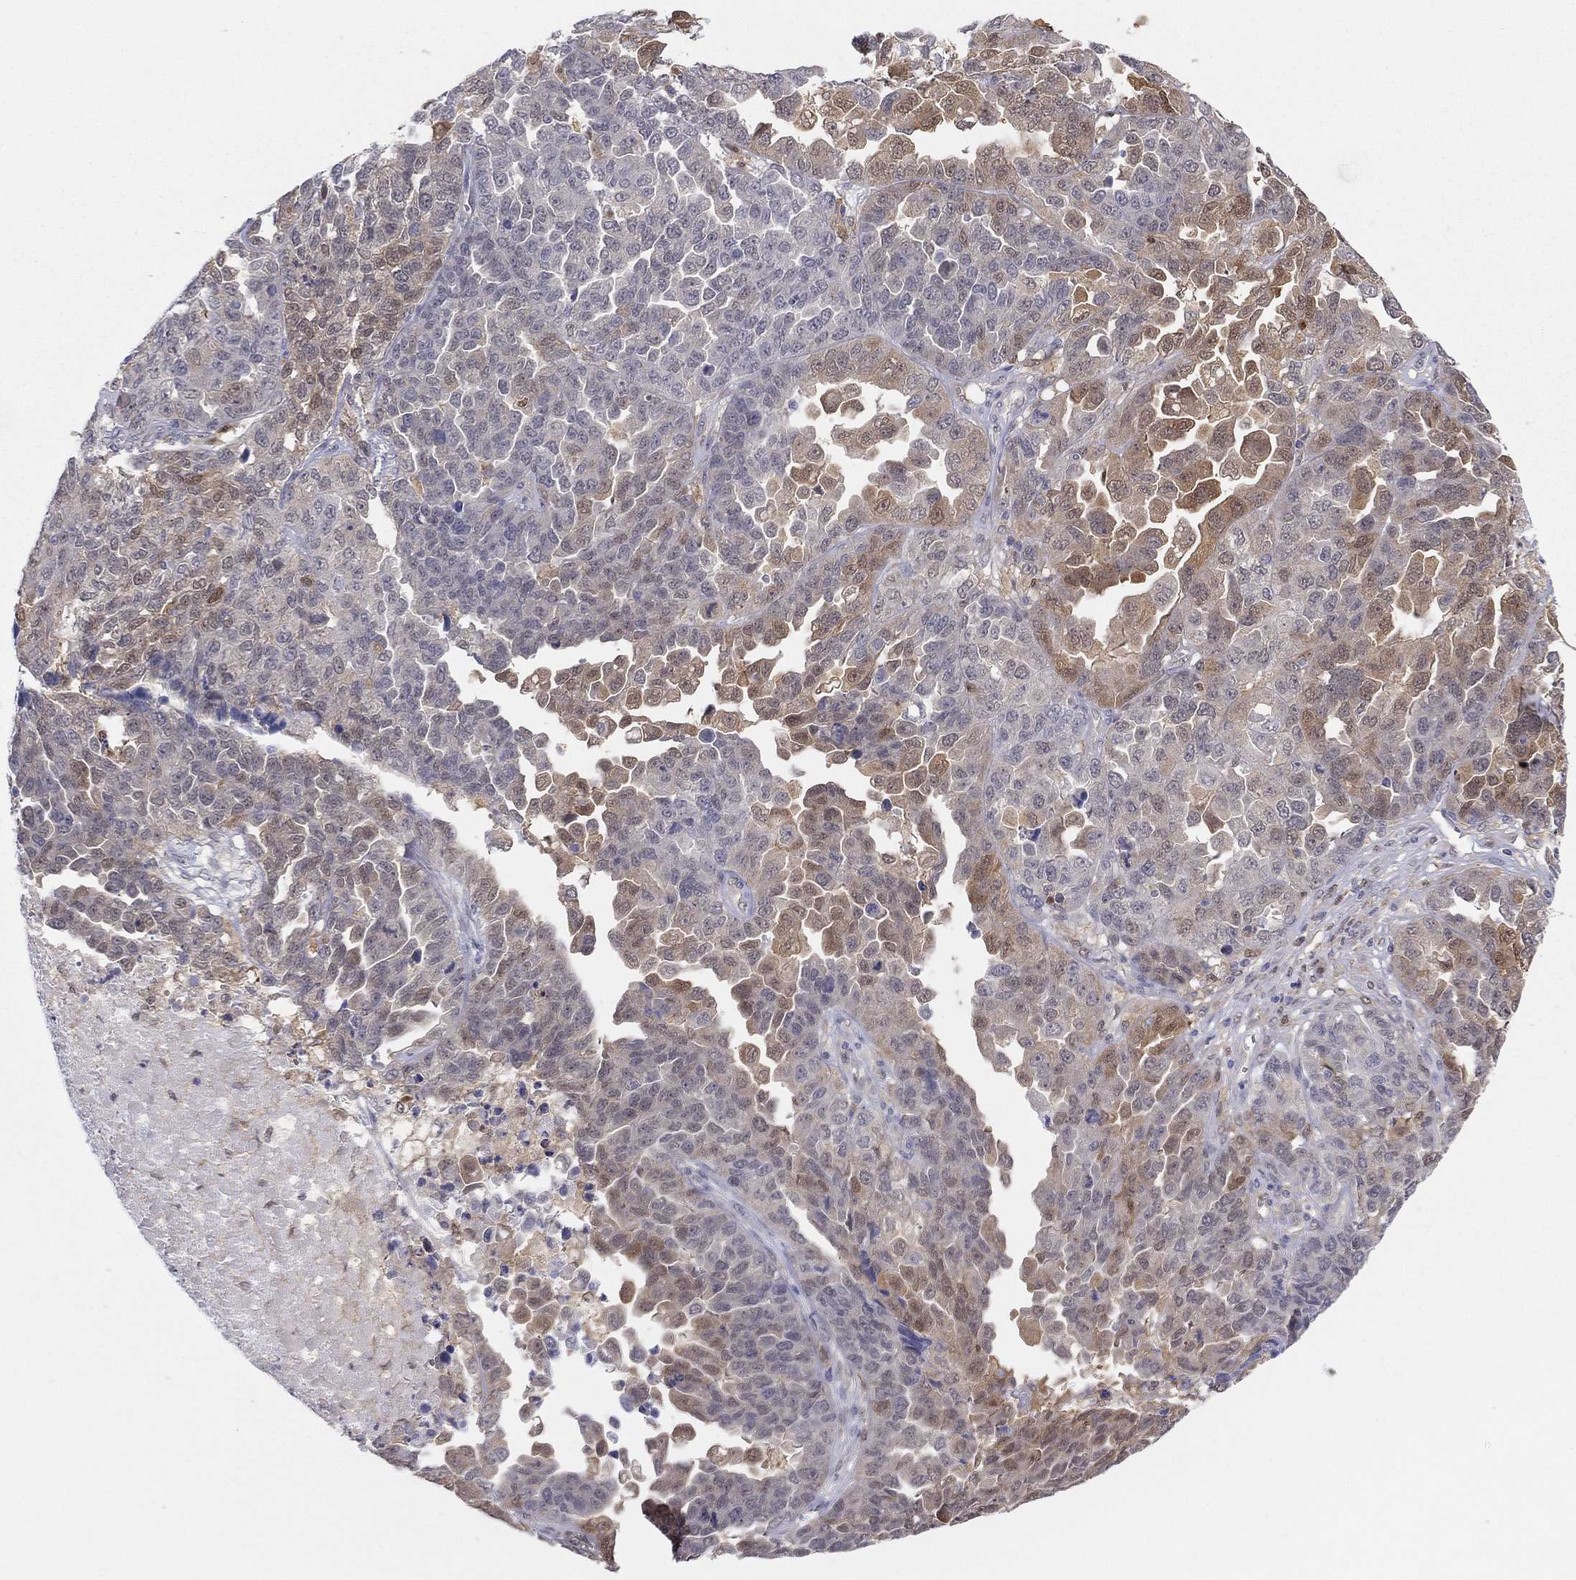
{"staining": {"intensity": "moderate", "quantity": "25%-75%", "location": "cytoplasmic/membranous"}, "tissue": "ovarian cancer", "cell_type": "Tumor cells", "image_type": "cancer", "snomed": [{"axis": "morphology", "description": "Cystadenocarcinoma, serous, NOS"}, {"axis": "topography", "description": "Ovary"}], "caption": "Tumor cells exhibit medium levels of moderate cytoplasmic/membranous staining in about 25%-75% of cells in human ovarian cancer (serous cystadenocarcinoma).", "gene": "PDXK", "patient": {"sex": "female", "age": 87}}